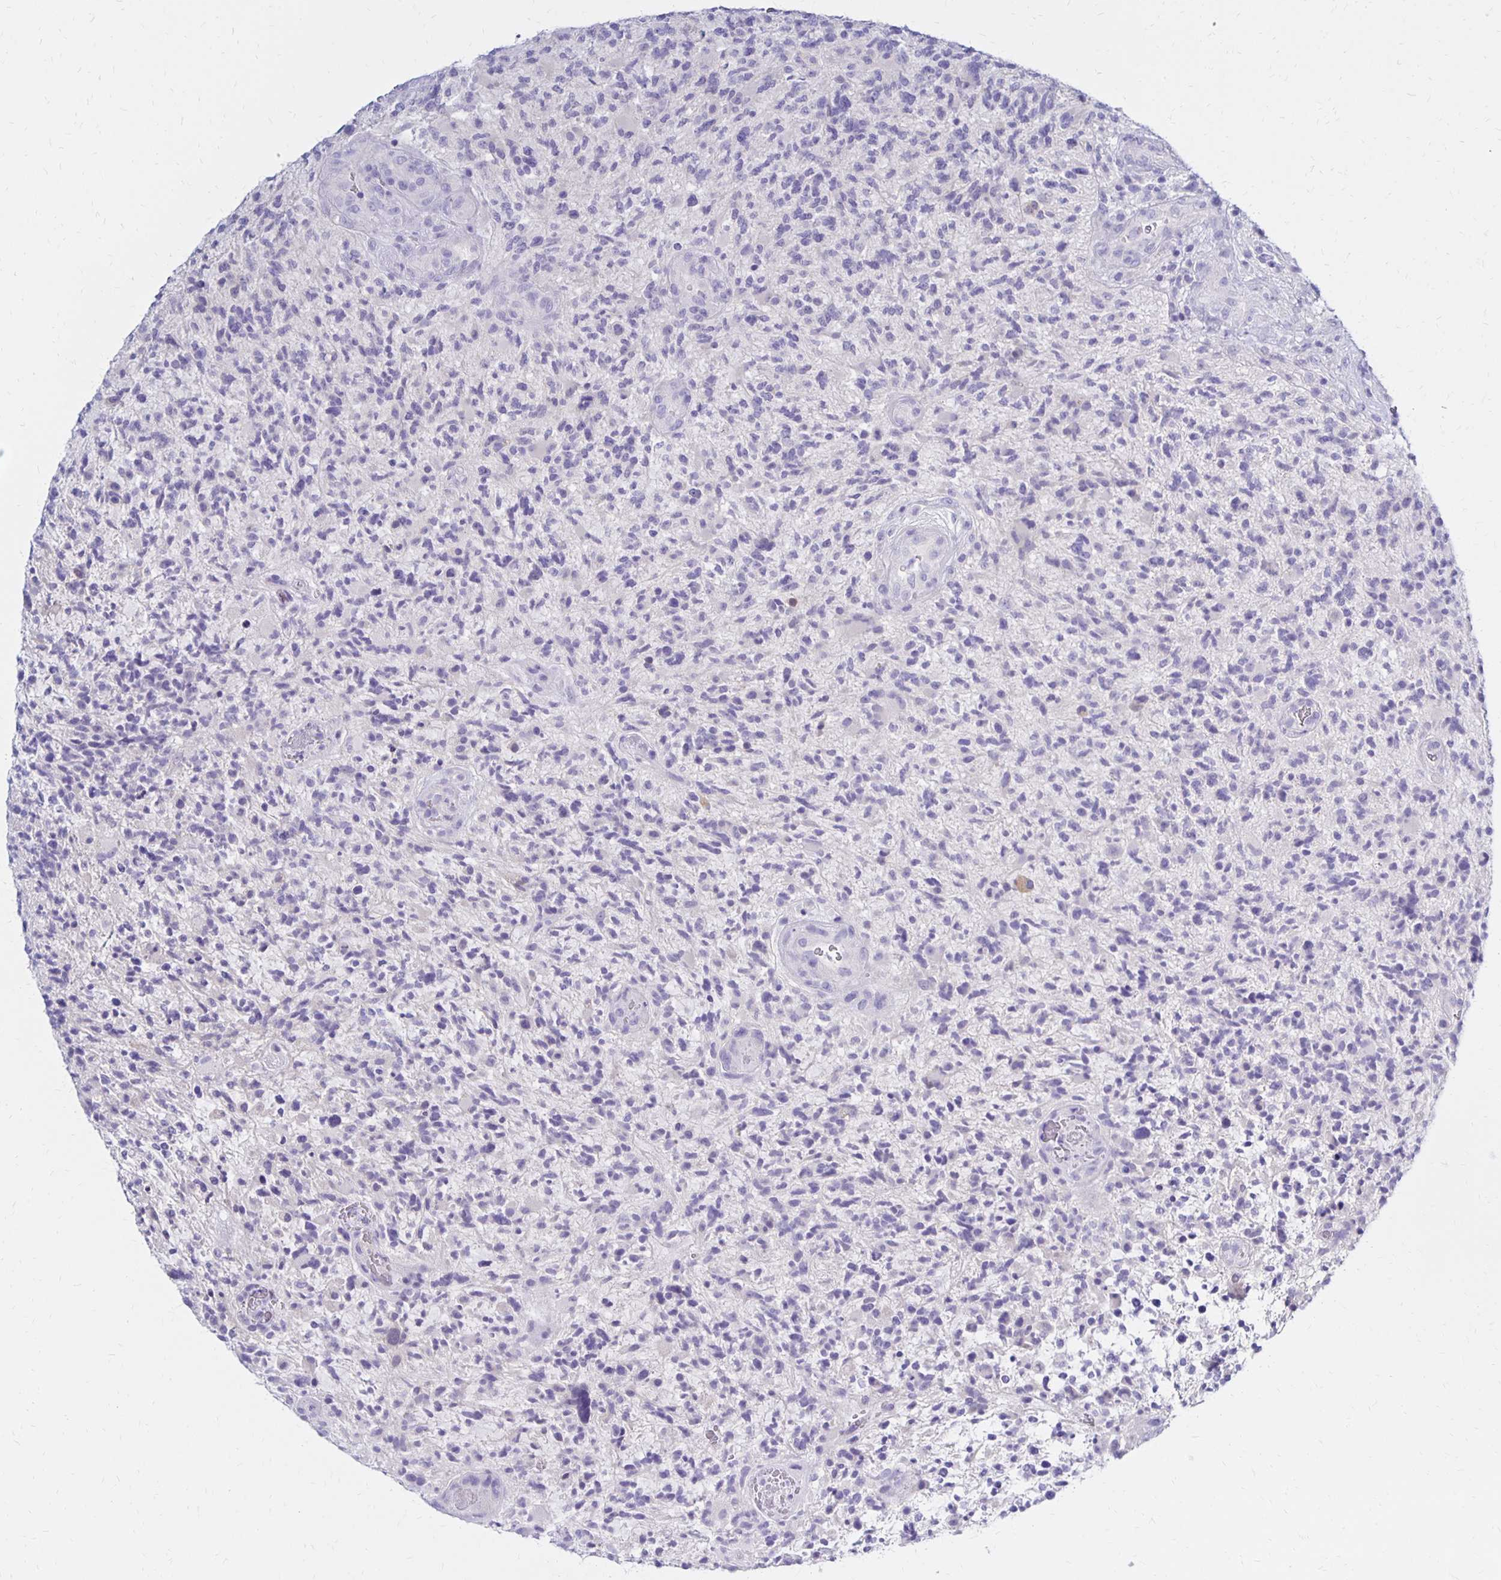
{"staining": {"intensity": "negative", "quantity": "none", "location": "none"}, "tissue": "glioma", "cell_type": "Tumor cells", "image_type": "cancer", "snomed": [{"axis": "morphology", "description": "Glioma, malignant, High grade"}, {"axis": "topography", "description": "Brain"}], "caption": "IHC histopathology image of neoplastic tissue: human glioma stained with DAB (3,3'-diaminobenzidine) exhibits no significant protein staining in tumor cells.", "gene": "FNTB", "patient": {"sex": "female", "age": 71}}